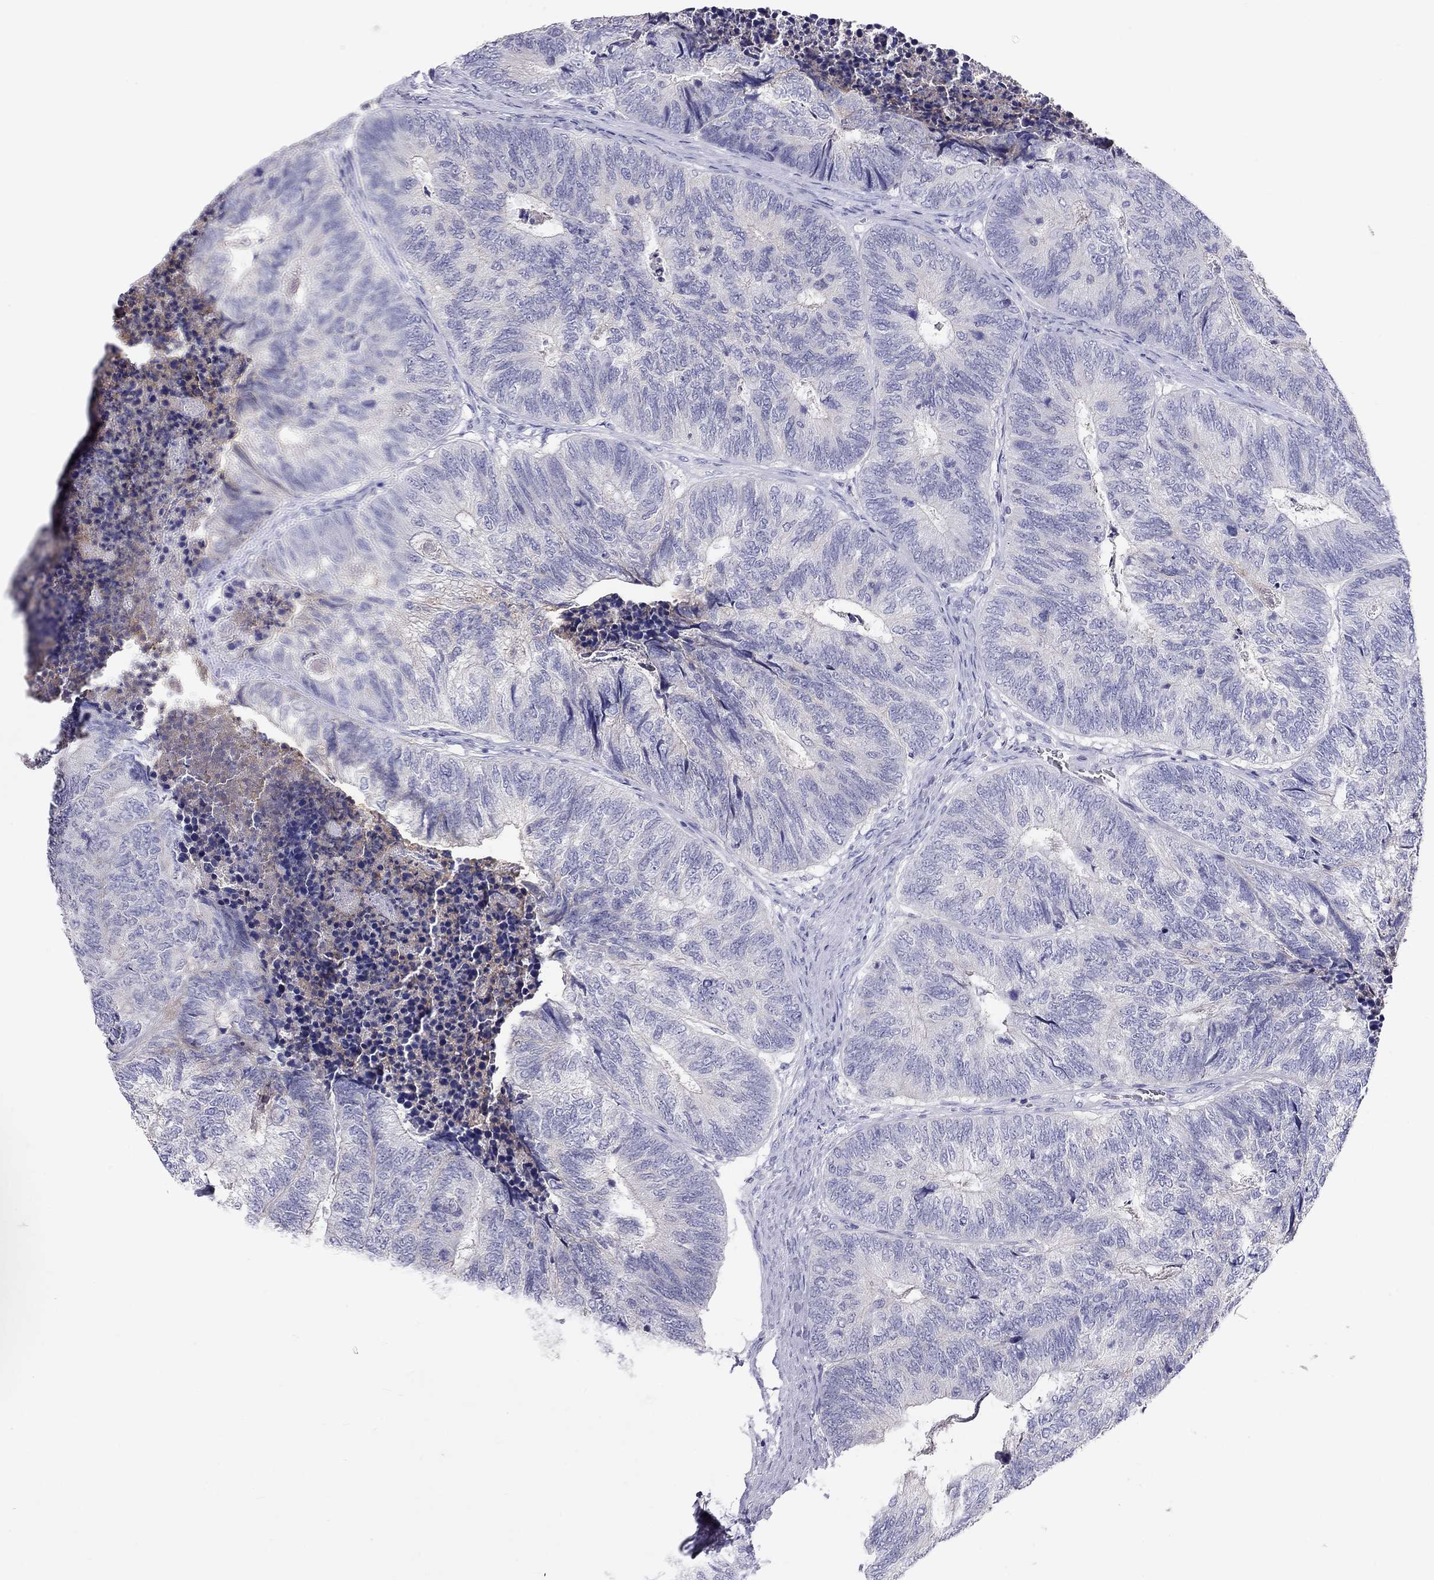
{"staining": {"intensity": "negative", "quantity": "none", "location": "none"}, "tissue": "colorectal cancer", "cell_type": "Tumor cells", "image_type": "cancer", "snomed": [{"axis": "morphology", "description": "Adenocarcinoma, NOS"}, {"axis": "topography", "description": "Colon"}], "caption": "The micrograph exhibits no staining of tumor cells in adenocarcinoma (colorectal).", "gene": "CALHM1", "patient": {"sex": "female", "age": 67}}